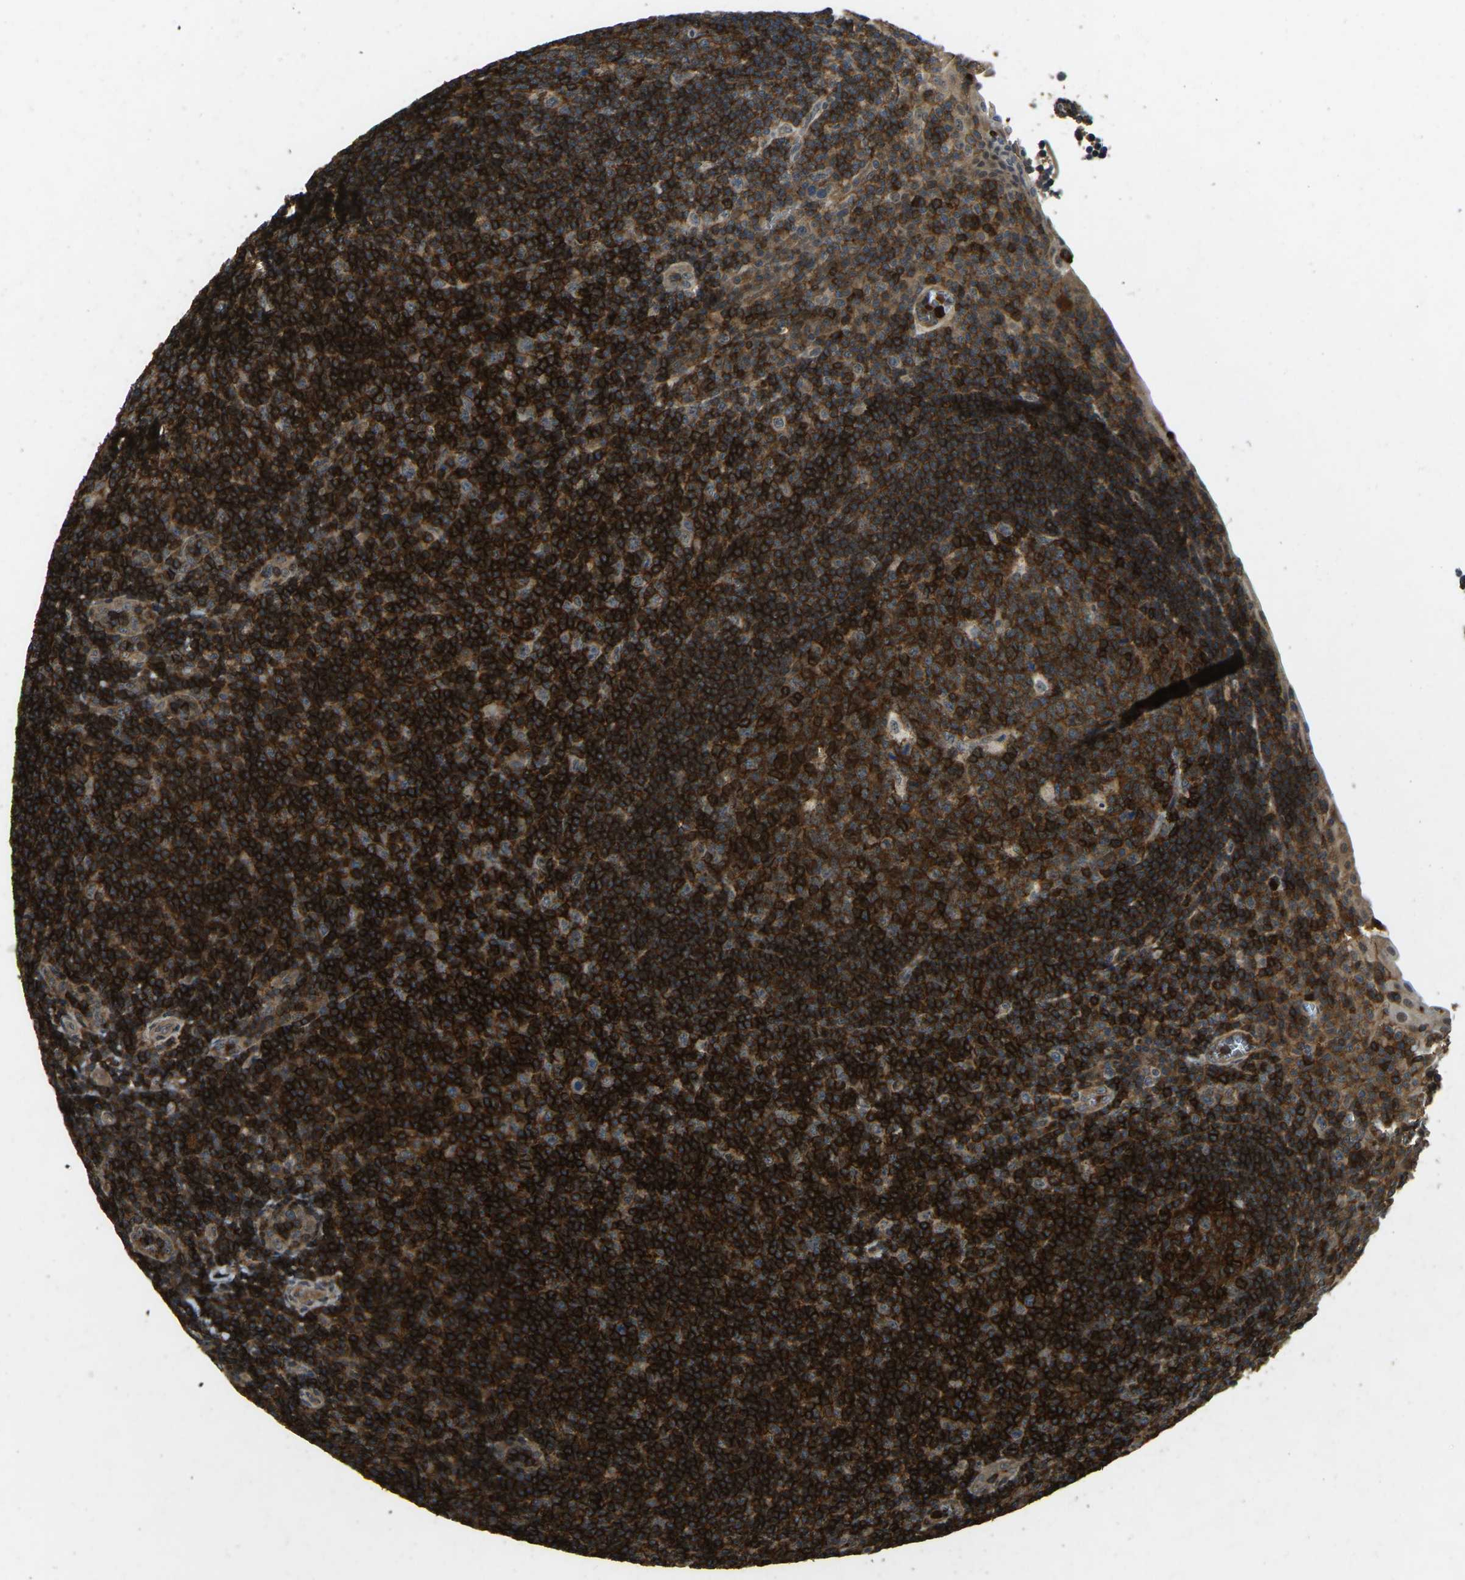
{"staining": {"intensity": "strong", "quantity": ">75%", "location": "cytoplasmic/membranous"}, "tissue": "tonsil", "cell_type": "Germinal center cells", "image_type": "normal", "snomed": [{"axis": "morphology", "description": "Normal tissue, NOS"}, {"axis": "topography", "description": "Tonsil"}], "caption": "Protein staining displays strong cytoplasmic/membranous positivity in about >75% of germinal center cells in benign tonsil.", "gene": "ATP8B1", "patient": {"sex": "male", "age": 37}}